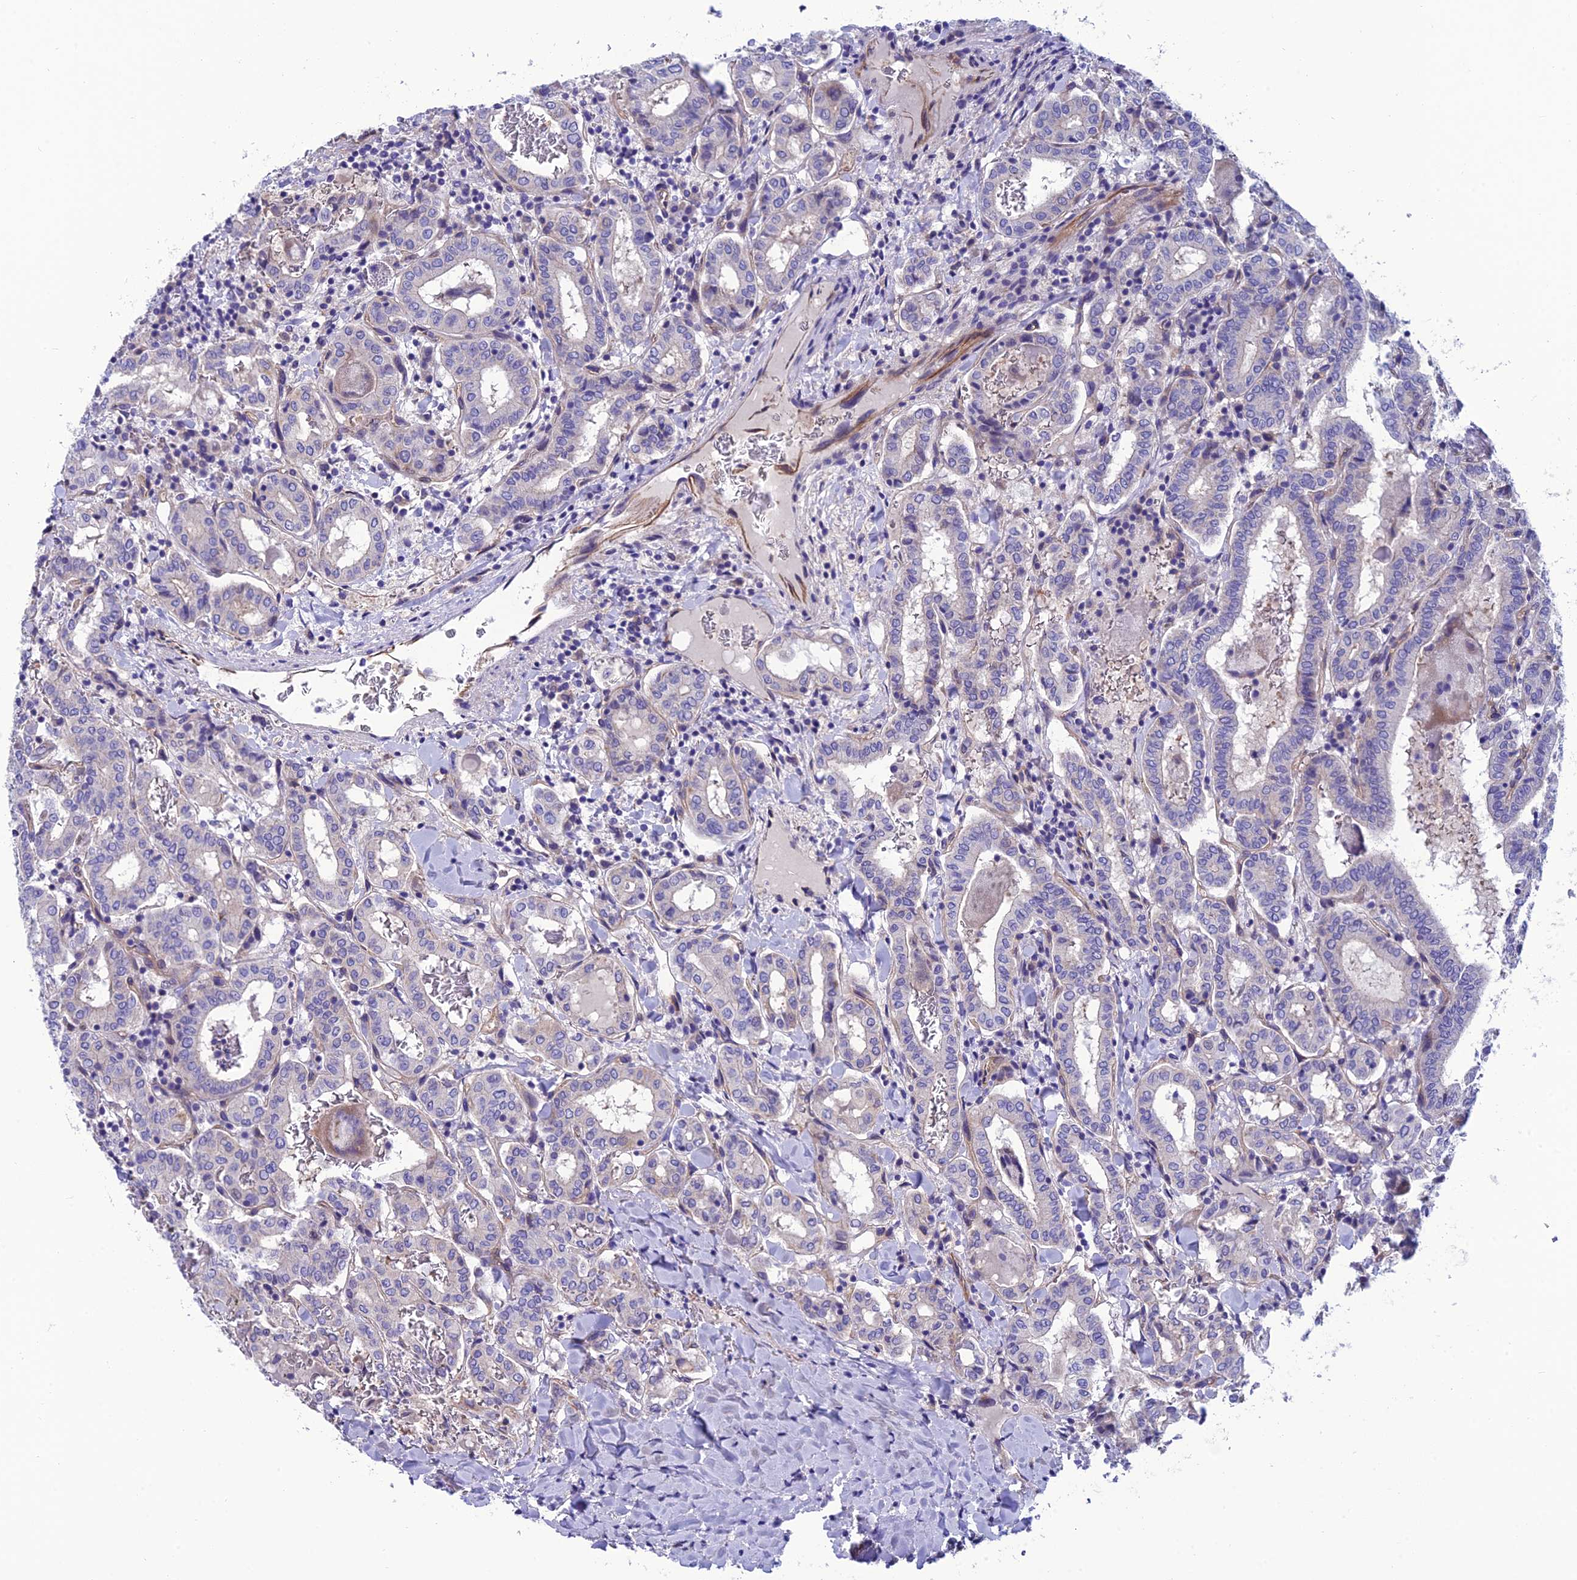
{"staining": {"intensity": "negative", "quantity": "none", "location": "none"}, "tissue": "thyroid cancer", "cell_type": "Tumor cells", "image_type": "cancer", "snomed": [{"axis": "morphology", "description": "Papillary adenocarcinoma, NOS"}, {"axis": "topography", "description": "Thyroid gland"}], "caption": "A histopathology image of human thyroid cancer is negative for staining in tumor cells. Brightfield microscopy of immunohistochemistry stained with DAB (brown) and hematoxylin (blue), captured at high magnification.", "gene": "PPFIA3", "patient": {"sex": "female", "age": 72}}